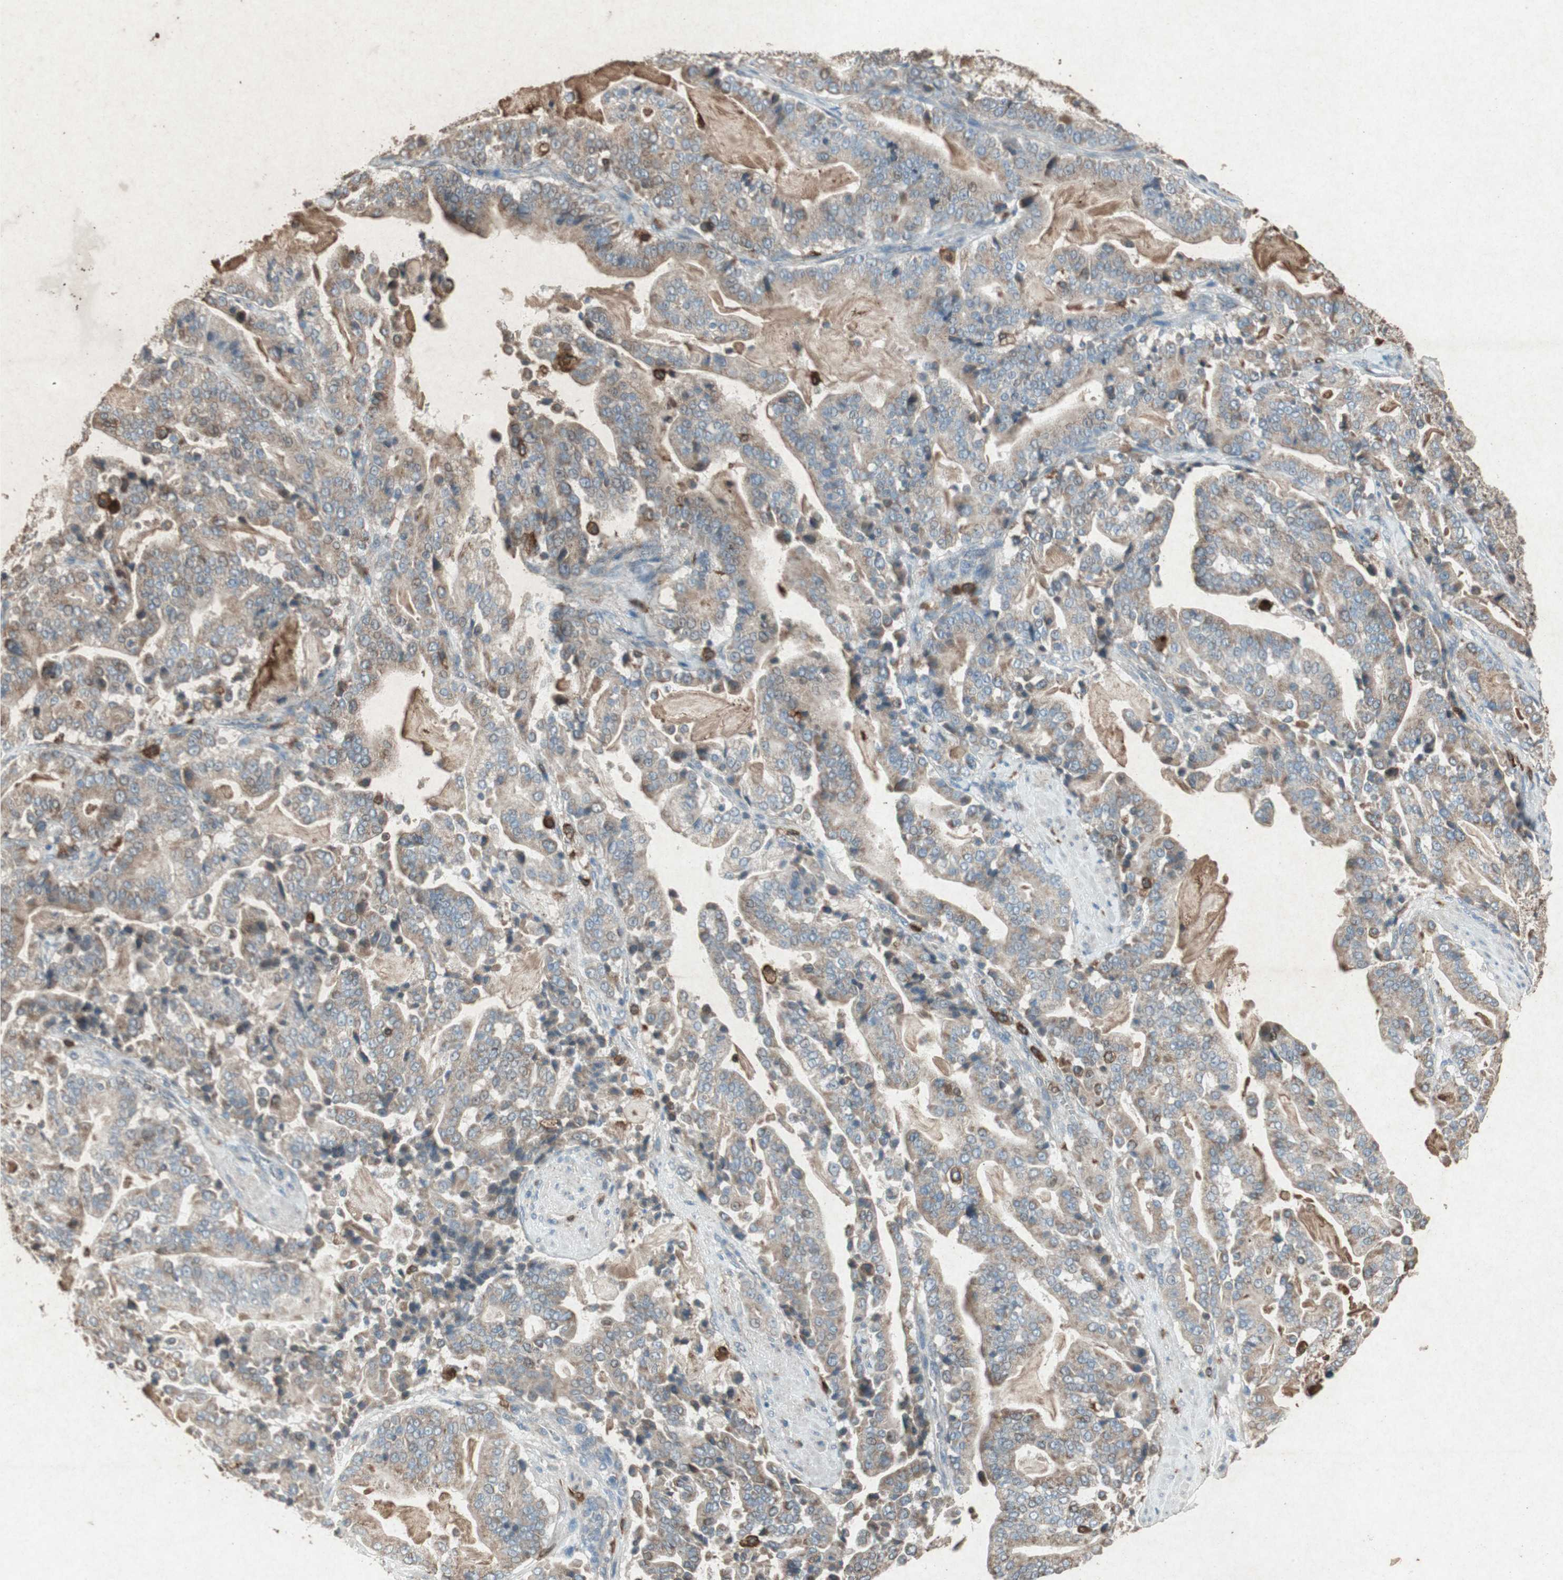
{"staining": {"intensity": "weak", "quantity": "25%-75%", "location": "cytoplasmic/membranous"}, "tissue": "pancreatic cancer", "cell_type": "Tumor cells", "image_type": "cancer", "snomed": [{"axis": "morphology", "description": "Adenocarcinoma, NOS"}, {"axis": "topography", "description": "Pancreas"}], "caption": "Adenocarcinoma (pancreatic) stained for a protein demonstrates weak cytoplasmic/membranous positivity in tumor cells.", "gene": "TYROBP", "patient": {"sex": "male", "age": 63}}